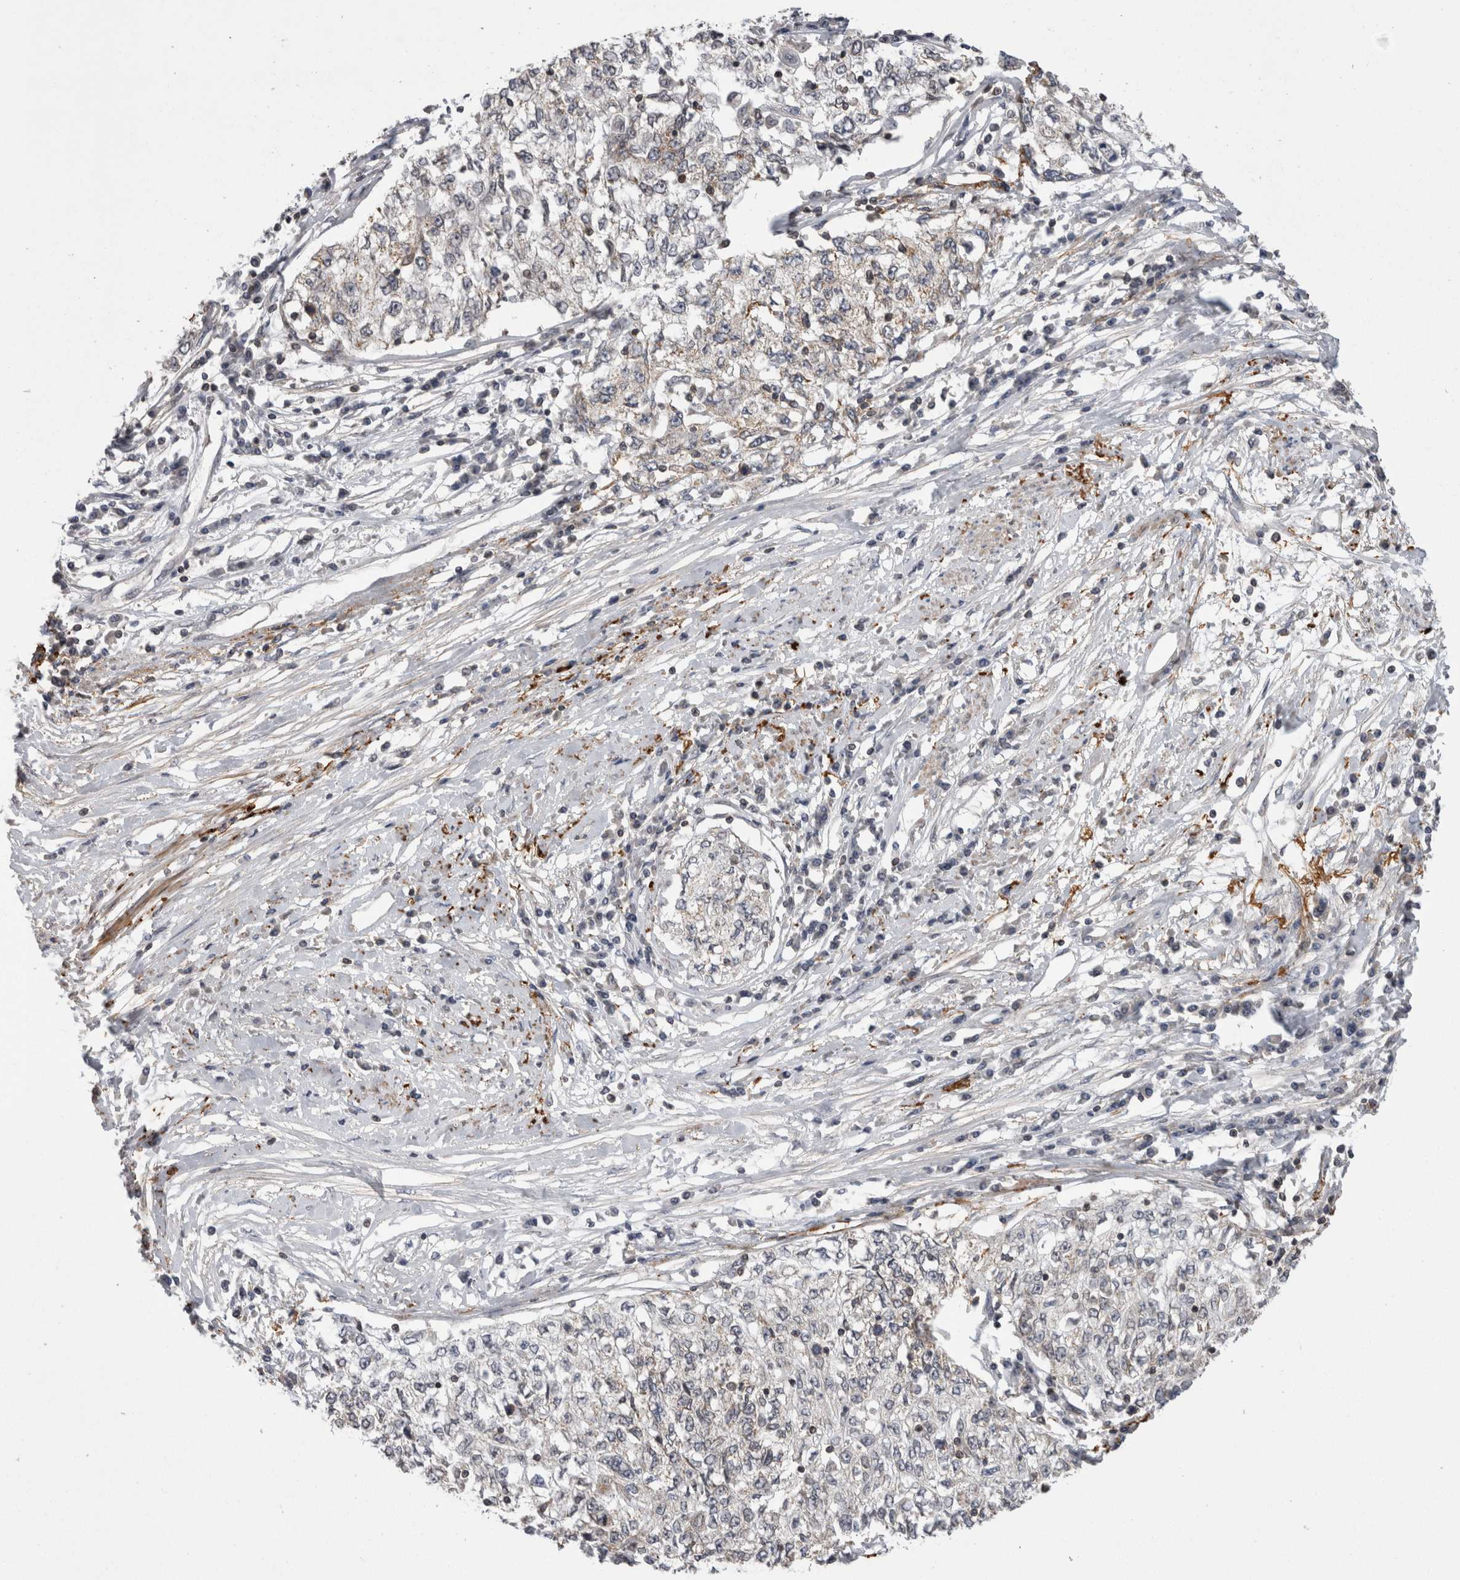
{"staining": {"intensity": "negative", "quantity": "none", "location": "none"}, "tissue": "cervical cancer", "cell_type": "Tumor cells", "image_type": "cancer", "snomed": [{"axis": "morphology", "description": "Squamous cell carcinoma, NOS"}, {"axis": "topography", "description": "Cervix"}], "caption": "There is no significant expression in tumor cells of cervical cancer.", "gene": "DARS2", "patient": {"sex": "female", "age": 57}}